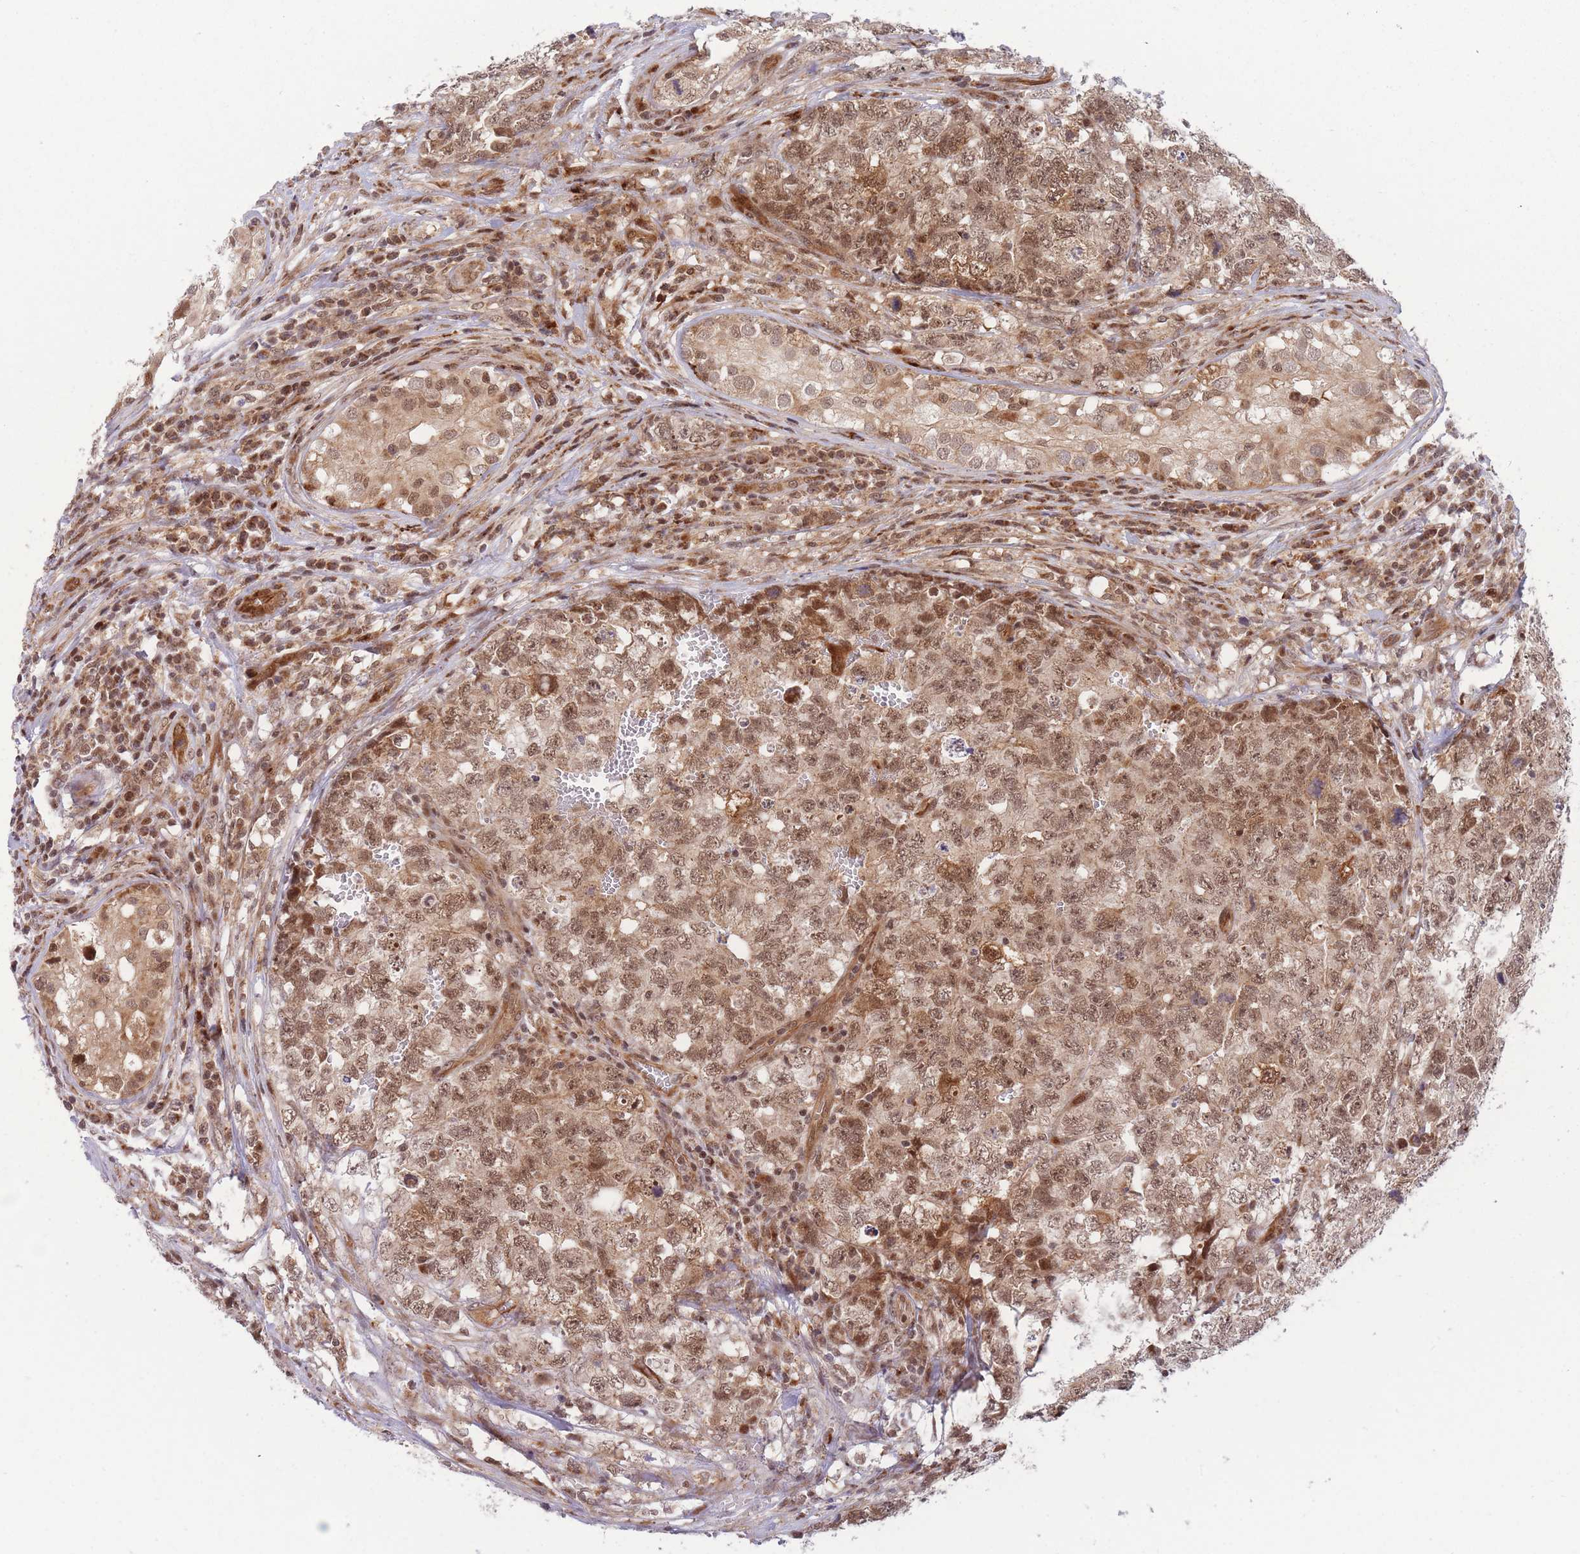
{"staining": {"intensity": "moderate", "quantity": ">75%", "location": "nuclear"}, "tissue": "testis cancer", "cell_type": "Tumor cells", "image_type": "cancer", "snomed": [{"axis": "morphology", "description": "Carcinoma, Embryonal, NOS"}, {"axis": "topography", "description": "Testis"}], "caption": "Brown immunohistochemical staining in testis cancer reveals moderate nuclear expression in approximately >75% of tumor cells. (DAB (3,3'-diaminobenzidine) IHC, brown staining for protein, blue staining for nuclei).", "gene": "BOD1L1", "patient": {"sex": "male", "age": 31}}